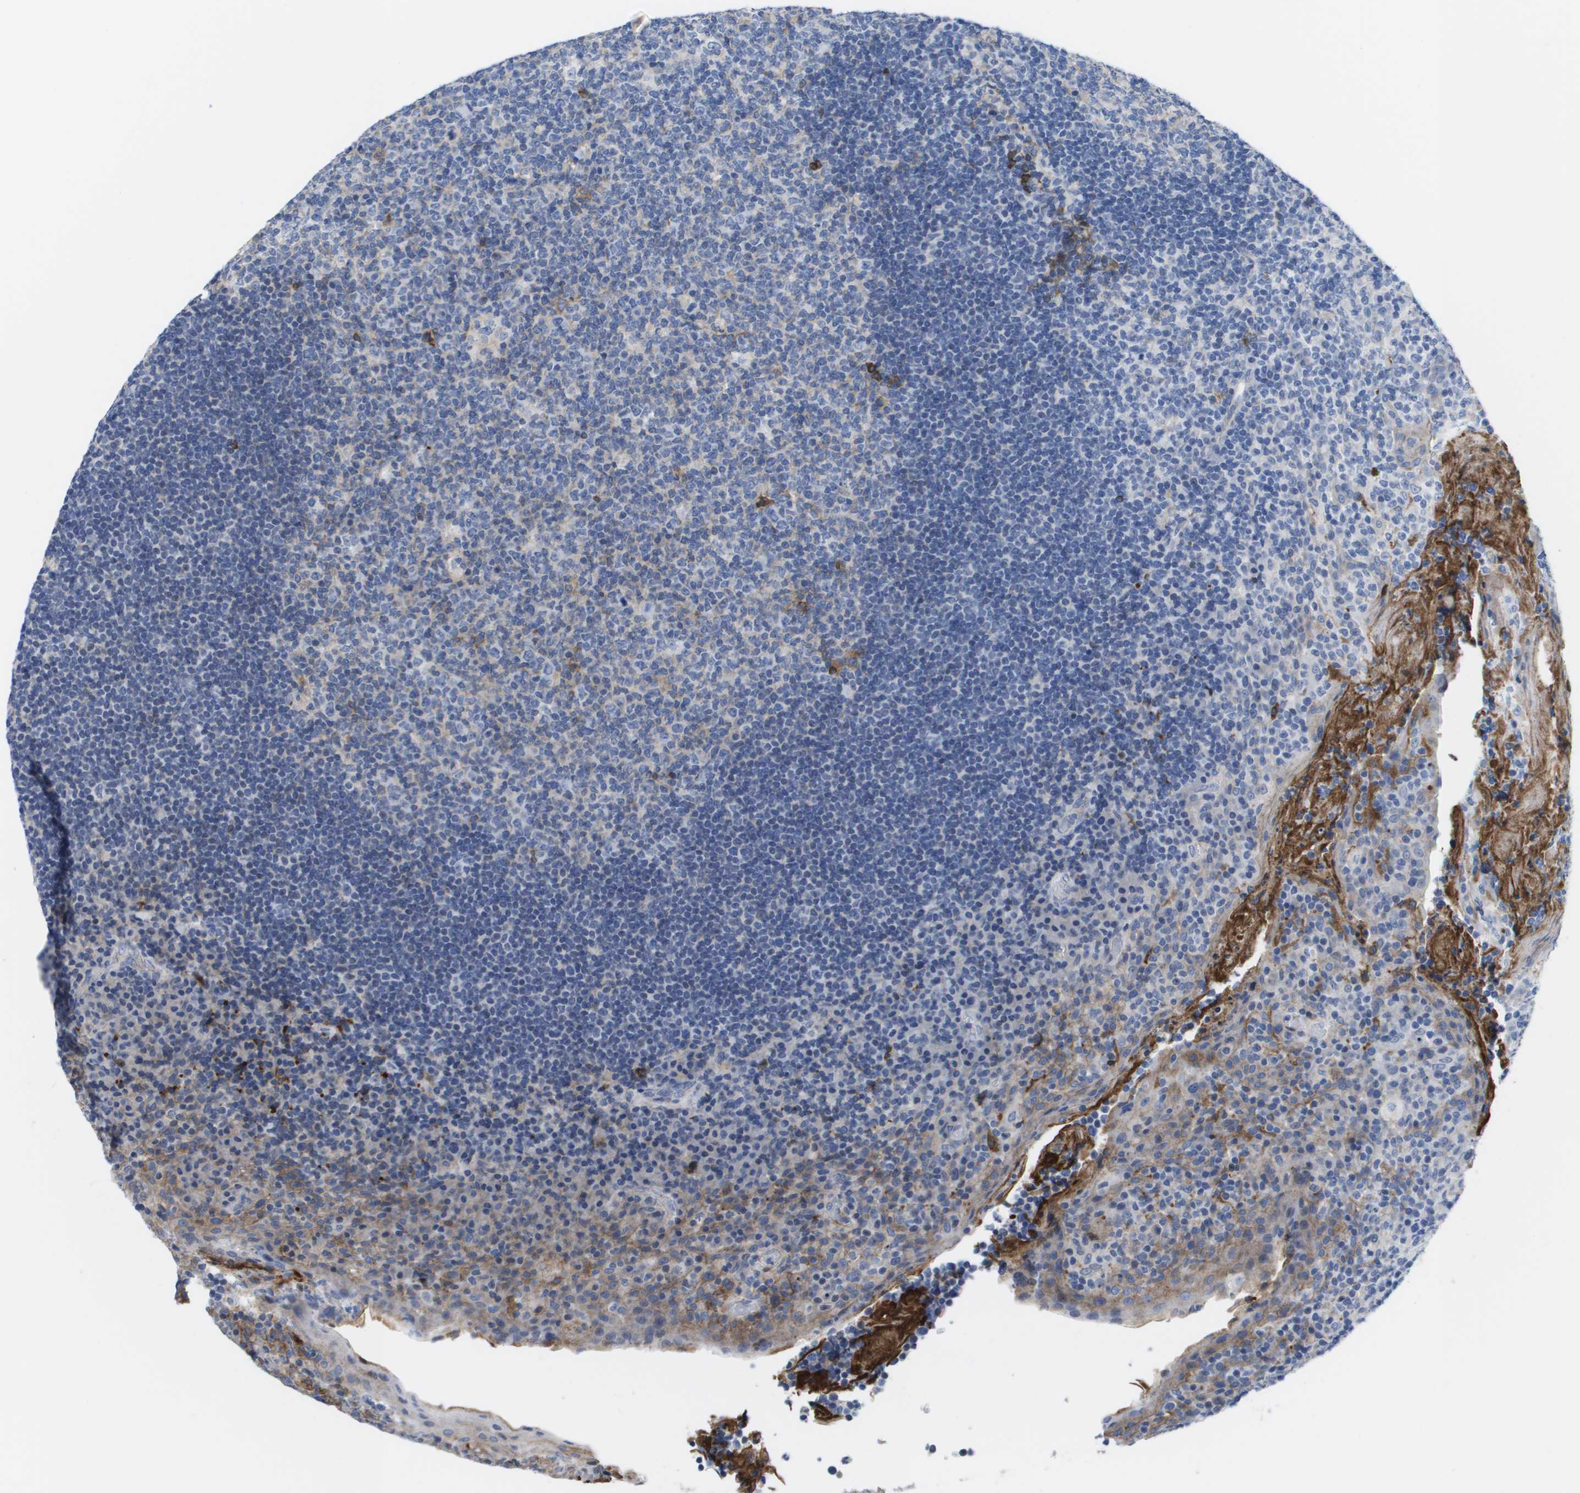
{"staining": {"intensity": "negative", "quantity": "none", "location": "none"}, "tissue": "tonsil", "cell_type": "Germinal center cells", "image_type": "normal", "snomed": [{"axis": "morphology", "description": "Normal tissue, NOS"}, {"axis": "topography", "description": "Tonsil"}], "caption": "This is an immunohistochemistry (IHC) image of normal tonsil. There is no expression in germinal center cells.", "gene": "SERPINC1", "patient": {"sex": "male", "age": 17}}